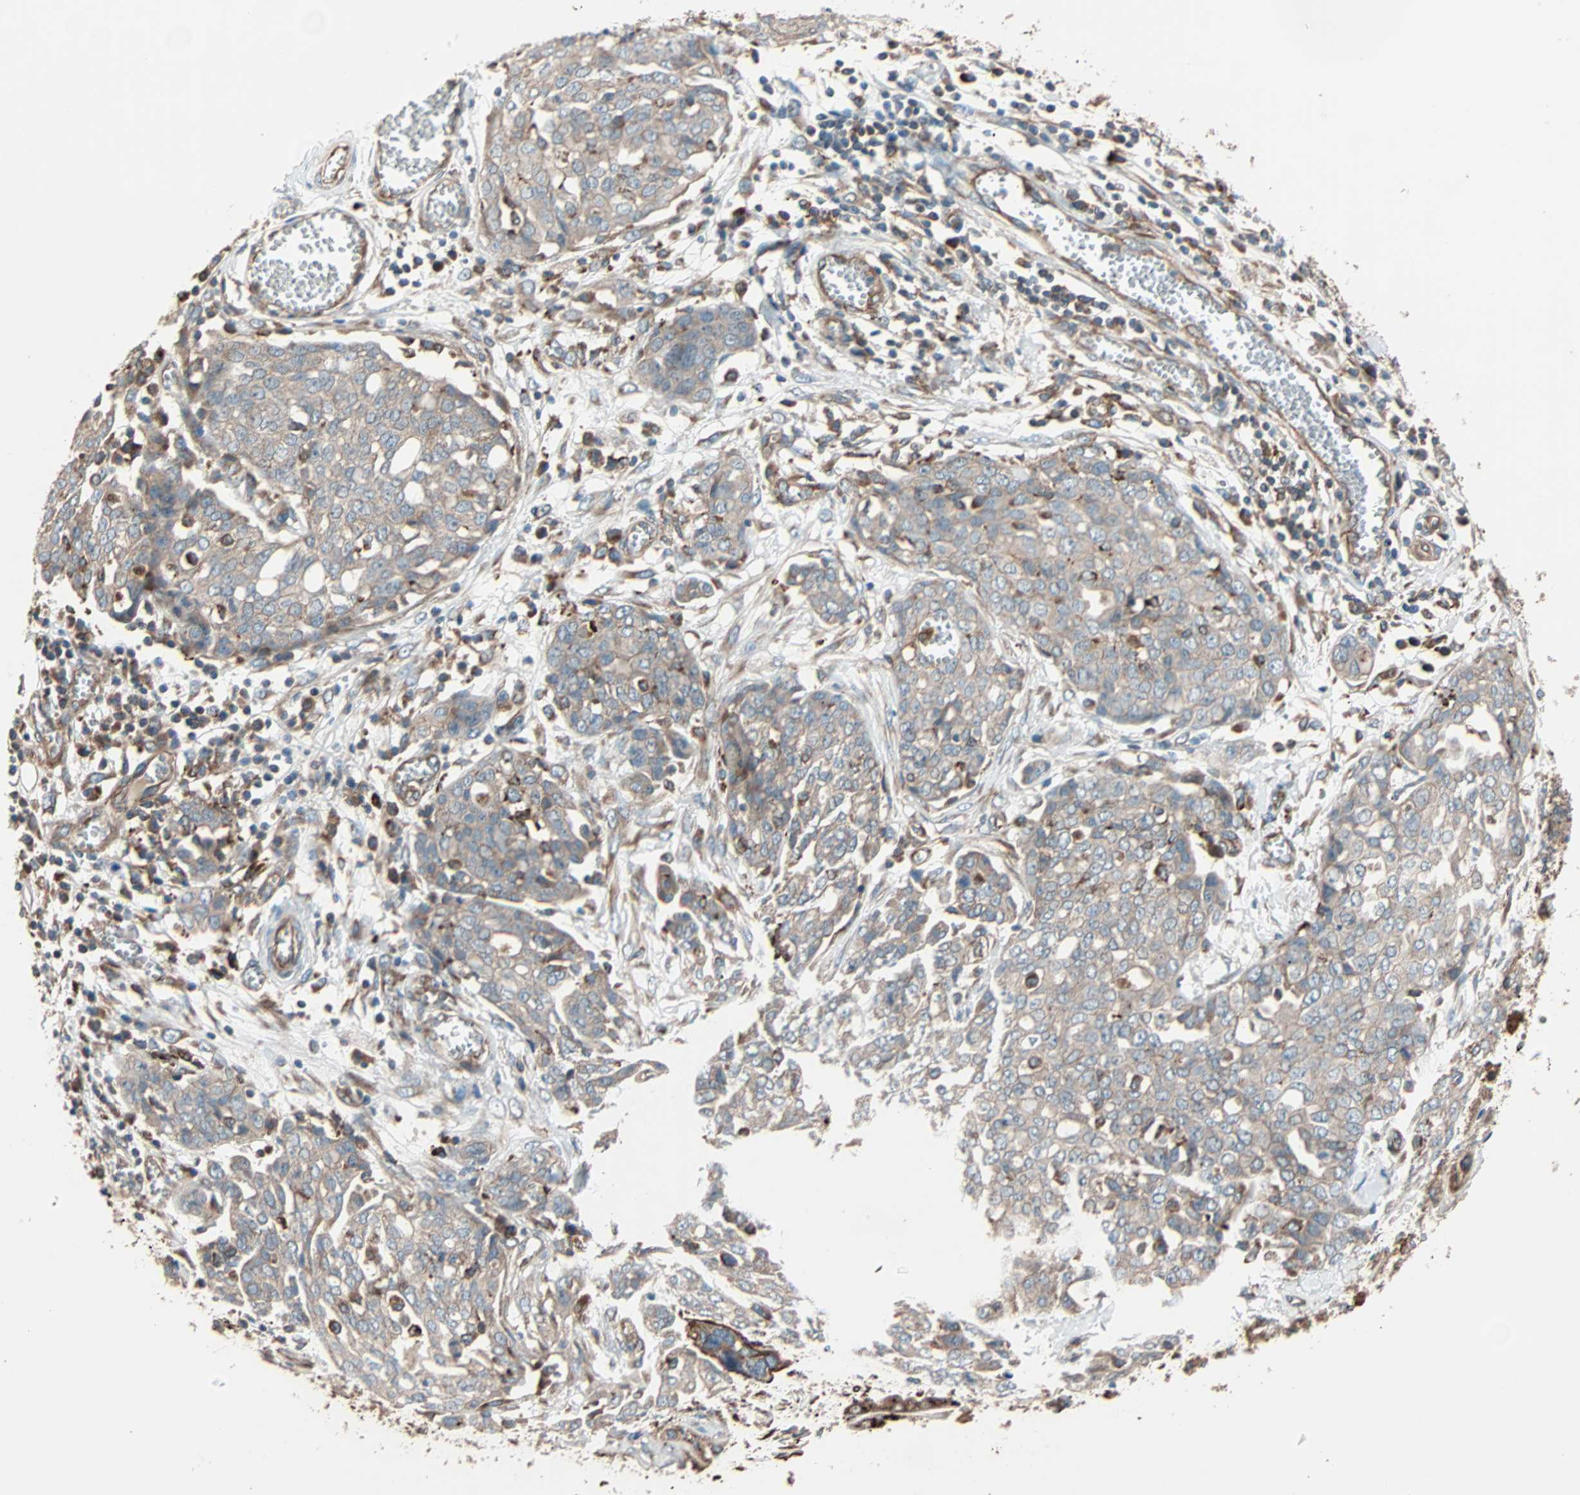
{"staining": {"intensity": "weak", "quantity": ">75%", "location": "cytoplasmic/membranous"}, "tissue": "ovarian cancer", "cell_type": "Tumor cells", "image_type": "cancer", "snomed": [{"axis": "morphology", "description": "Cystadenocarcinoma, serous, NOS"}, {"axis": "topography", "description": "Soft tissue"}, {"axis": "topography", "description": "Ovary"}], "caption": "DAB (3,3'-diaminobenzidine) immunohistochemical staining of human ovarian cancer (serous cystadenocarcinoma) exhibits weak cytoplasmic/membranous protein staining in approximately >75% of tumor cells. Immunohistochemistry (ihc) stains the protein in brown and the nuclei are stained blue.", "gene": "PHYH", "patient": {"sex": "female", "age": 57}}